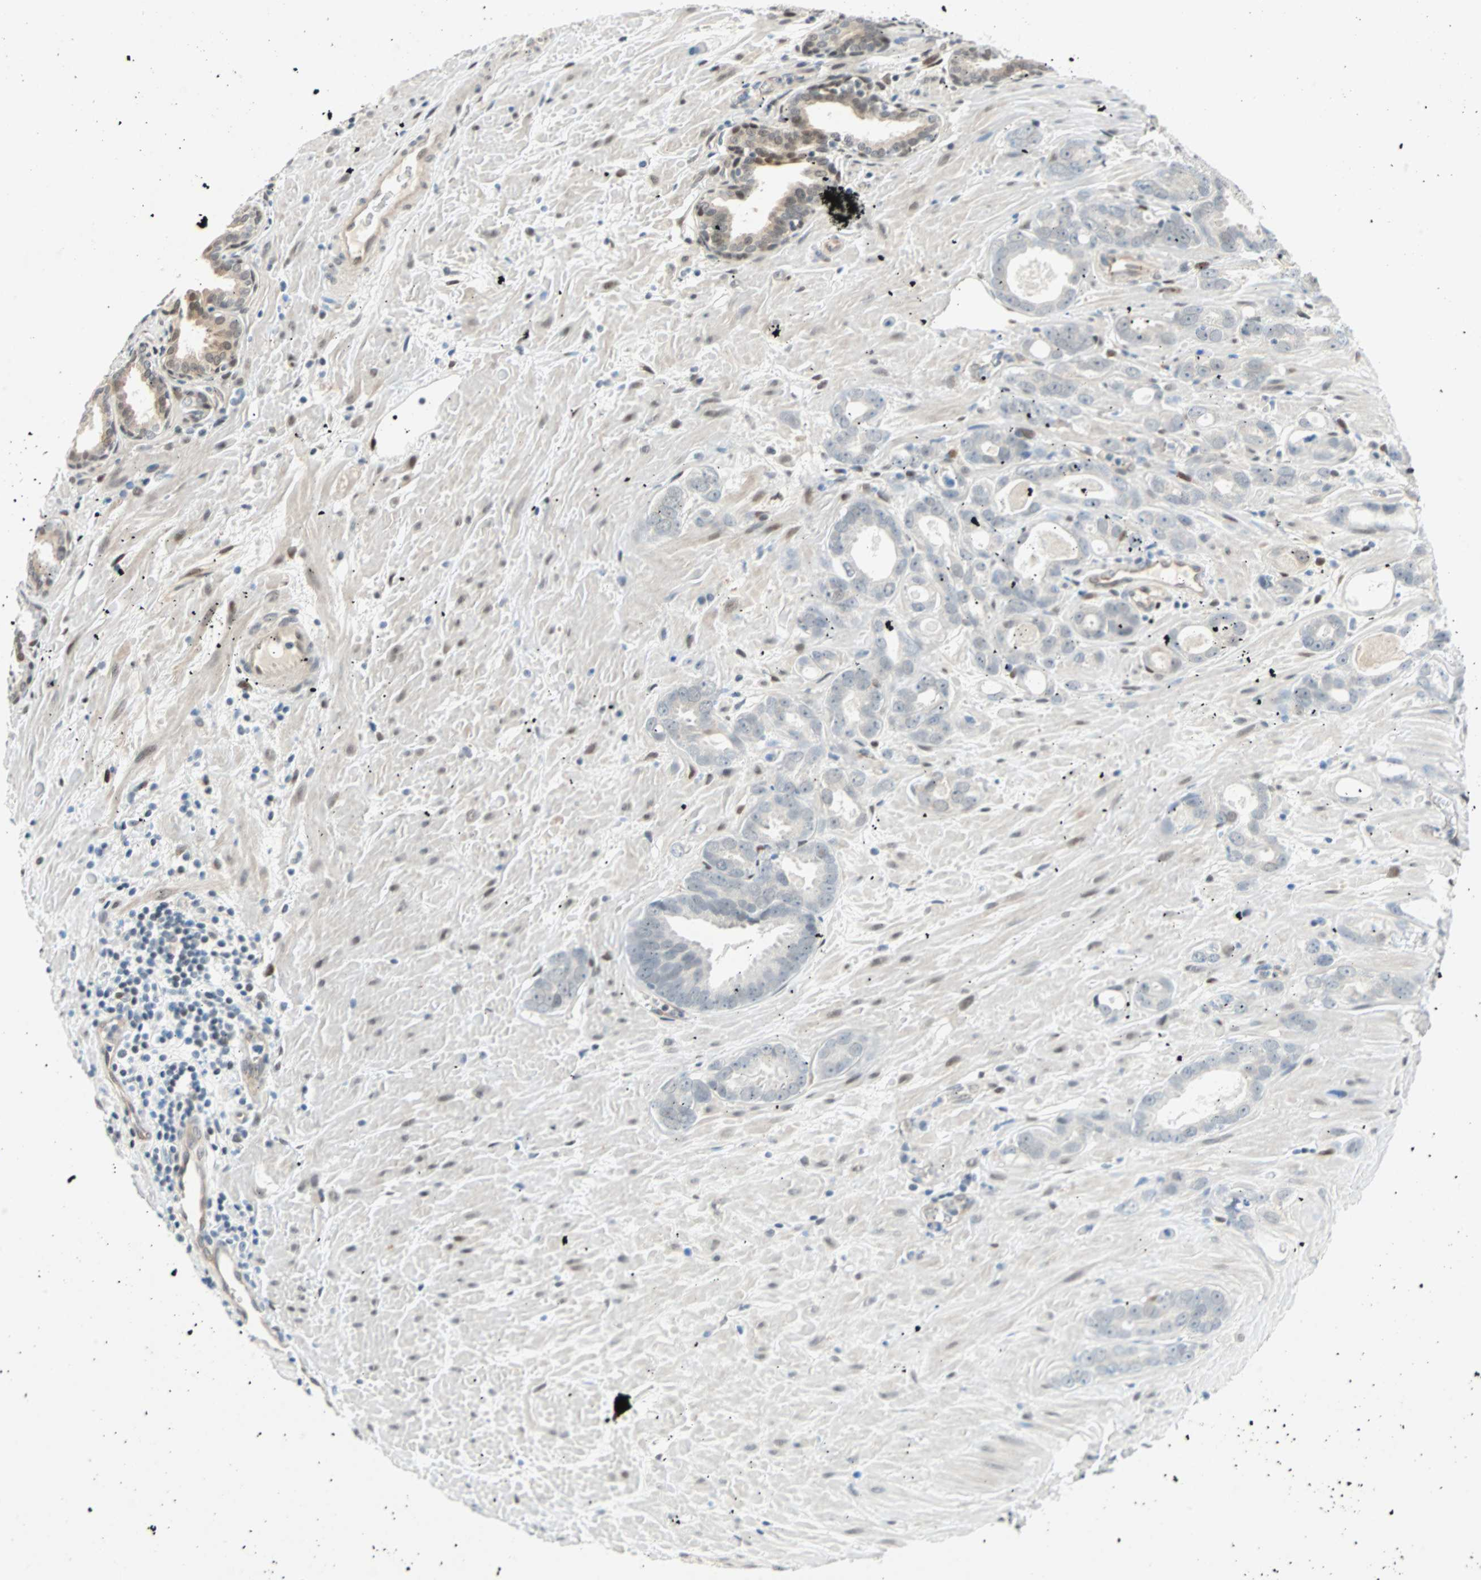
{"staining": {"intensity": "moderate", "quantity": "<25%", "location": "nuclear"}, "tissue": "prostate cancer", "cell_type": "Tumor cells", "image_type": "cancer", "snomed": [{"axis": "morphology", "description": "Adenocarcinoma, Low grade"}, {"axis": "topography", "description": "Prostate"}], "caption": "Immunohistochemistry (DAB) staining of human prostate low-grade adenocarcinoma demonstrates moderate nuclear protein staining in about <25% of tumor cells. (IHC, brightfield microscopy, high magnification).", "gene": "WWTR1", "patient": {"sex": "male", "age": 57}}